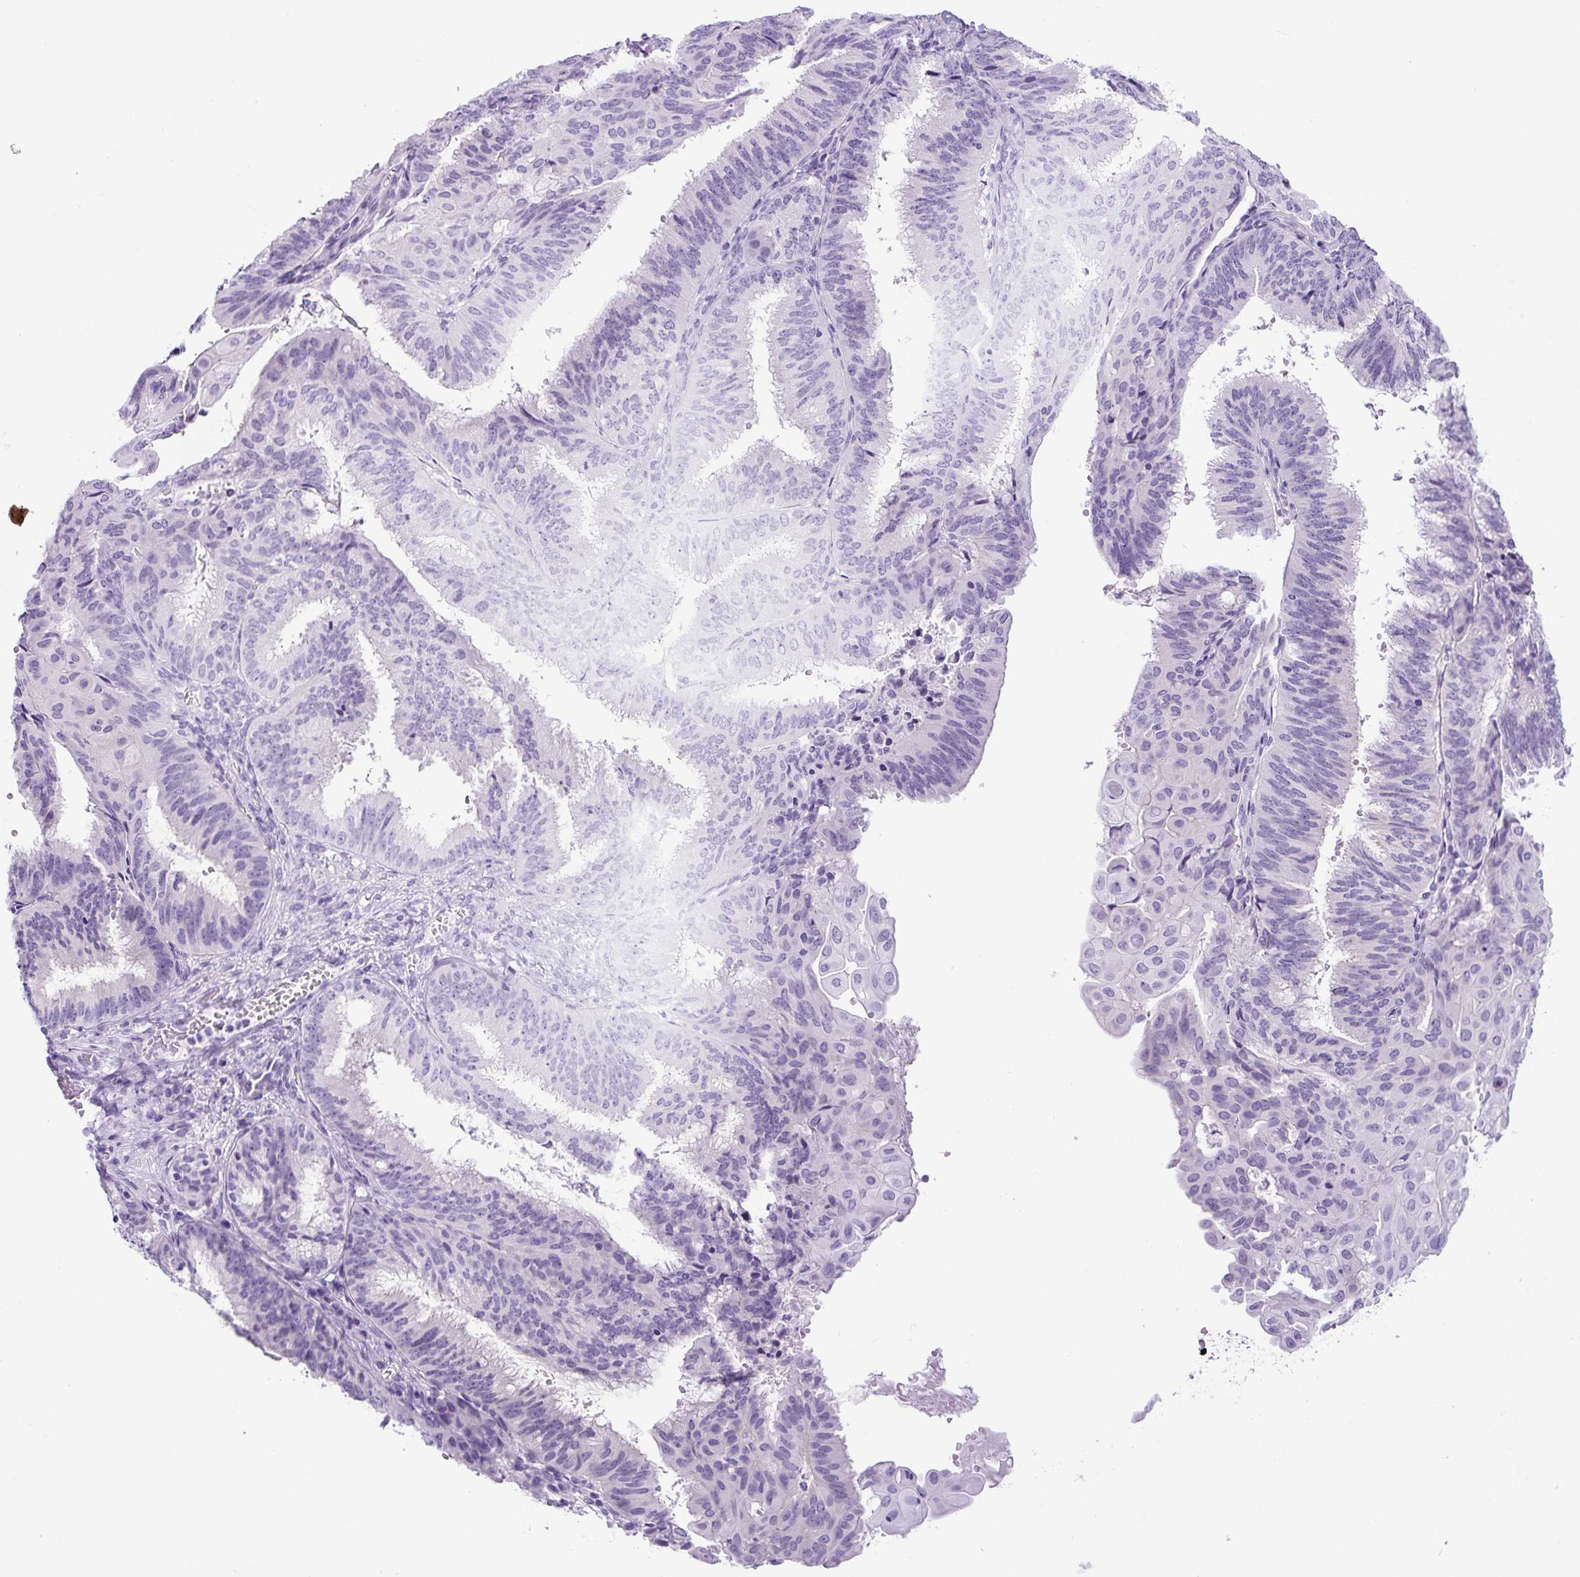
{"staining": {"intensity": "negative", "quantity": "none", "location": "none"}, "tissue": "endometrial cancer", "cell_type": "Tumor cells", "image_type": "cancer", "snomed": [{"axis": "morphology", "description": "Adenocarcinoma, NOS"}, {"axis": "topography", "description": "Endometrium"}], "caption": "IHC photomicrograph of neoplastic tissue: endometrial cancer stained with DAB (3,3'-diaminobenzidine) shows no significant protein positivity in tumor cells.", "gene": "ADAMTS19", "patient": {"sex": "female", "age": 49}}